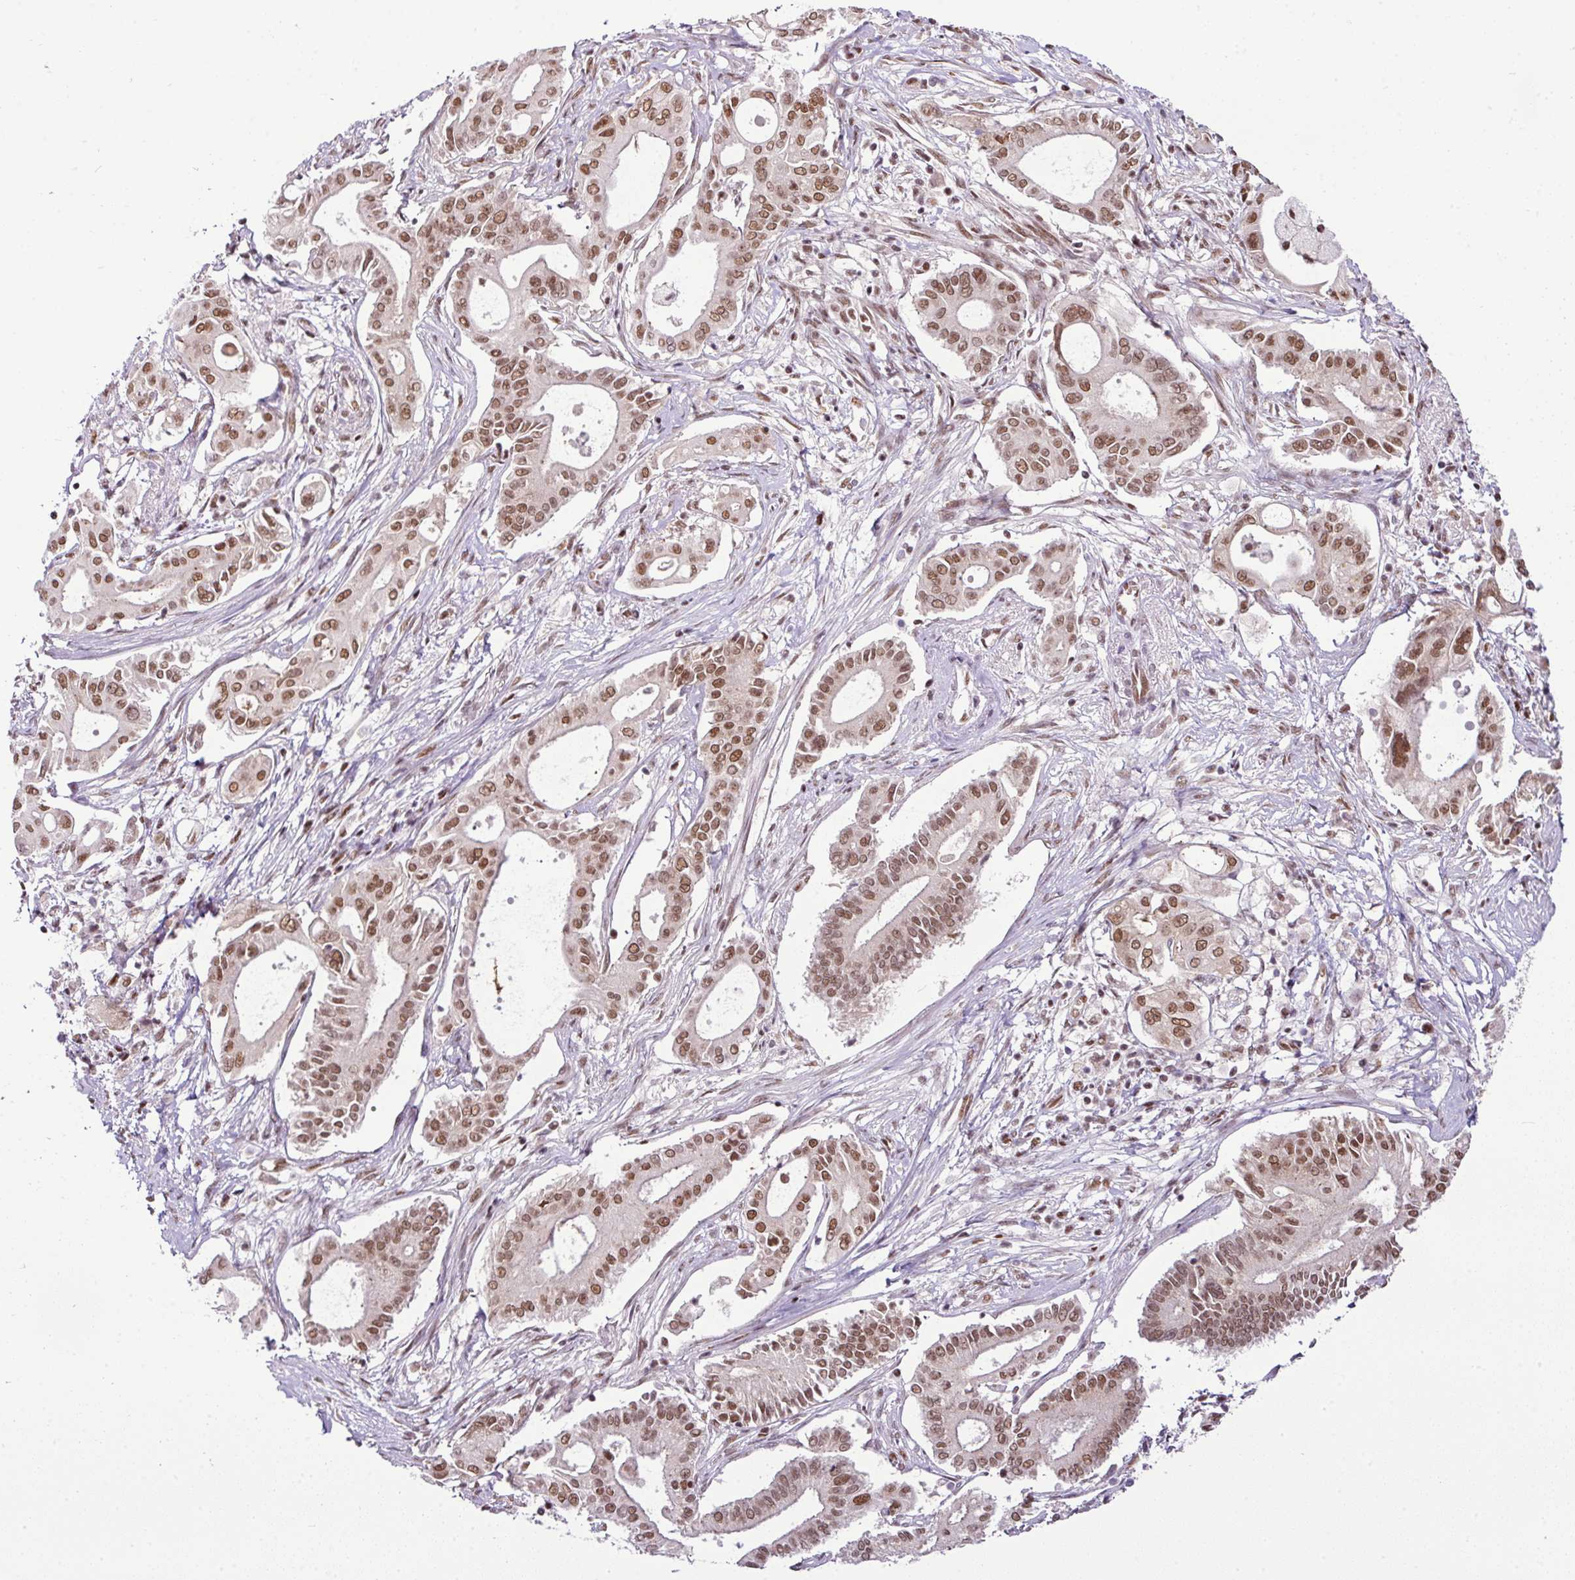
{"staining": {"intensity": "moderate", "quantity": ">75%", "location": "nuclear"}, "tissue": "pancreatic cancer", "cell_type": "Tumor cells", "image_type": "cancer", "snomed": [{"axis": "morphology", "description": "Adenocarcinoma, NOS"}, {"axis": "topography", "description": "Pancreas"}], "caption": "IHC of pancreatic adenocarcinoma shows medium levels of moderate nuclear expression in approximately >75% of tumor cells.", "gene": "PGAP4", "patient": {"sex": "female", "age": 68}}